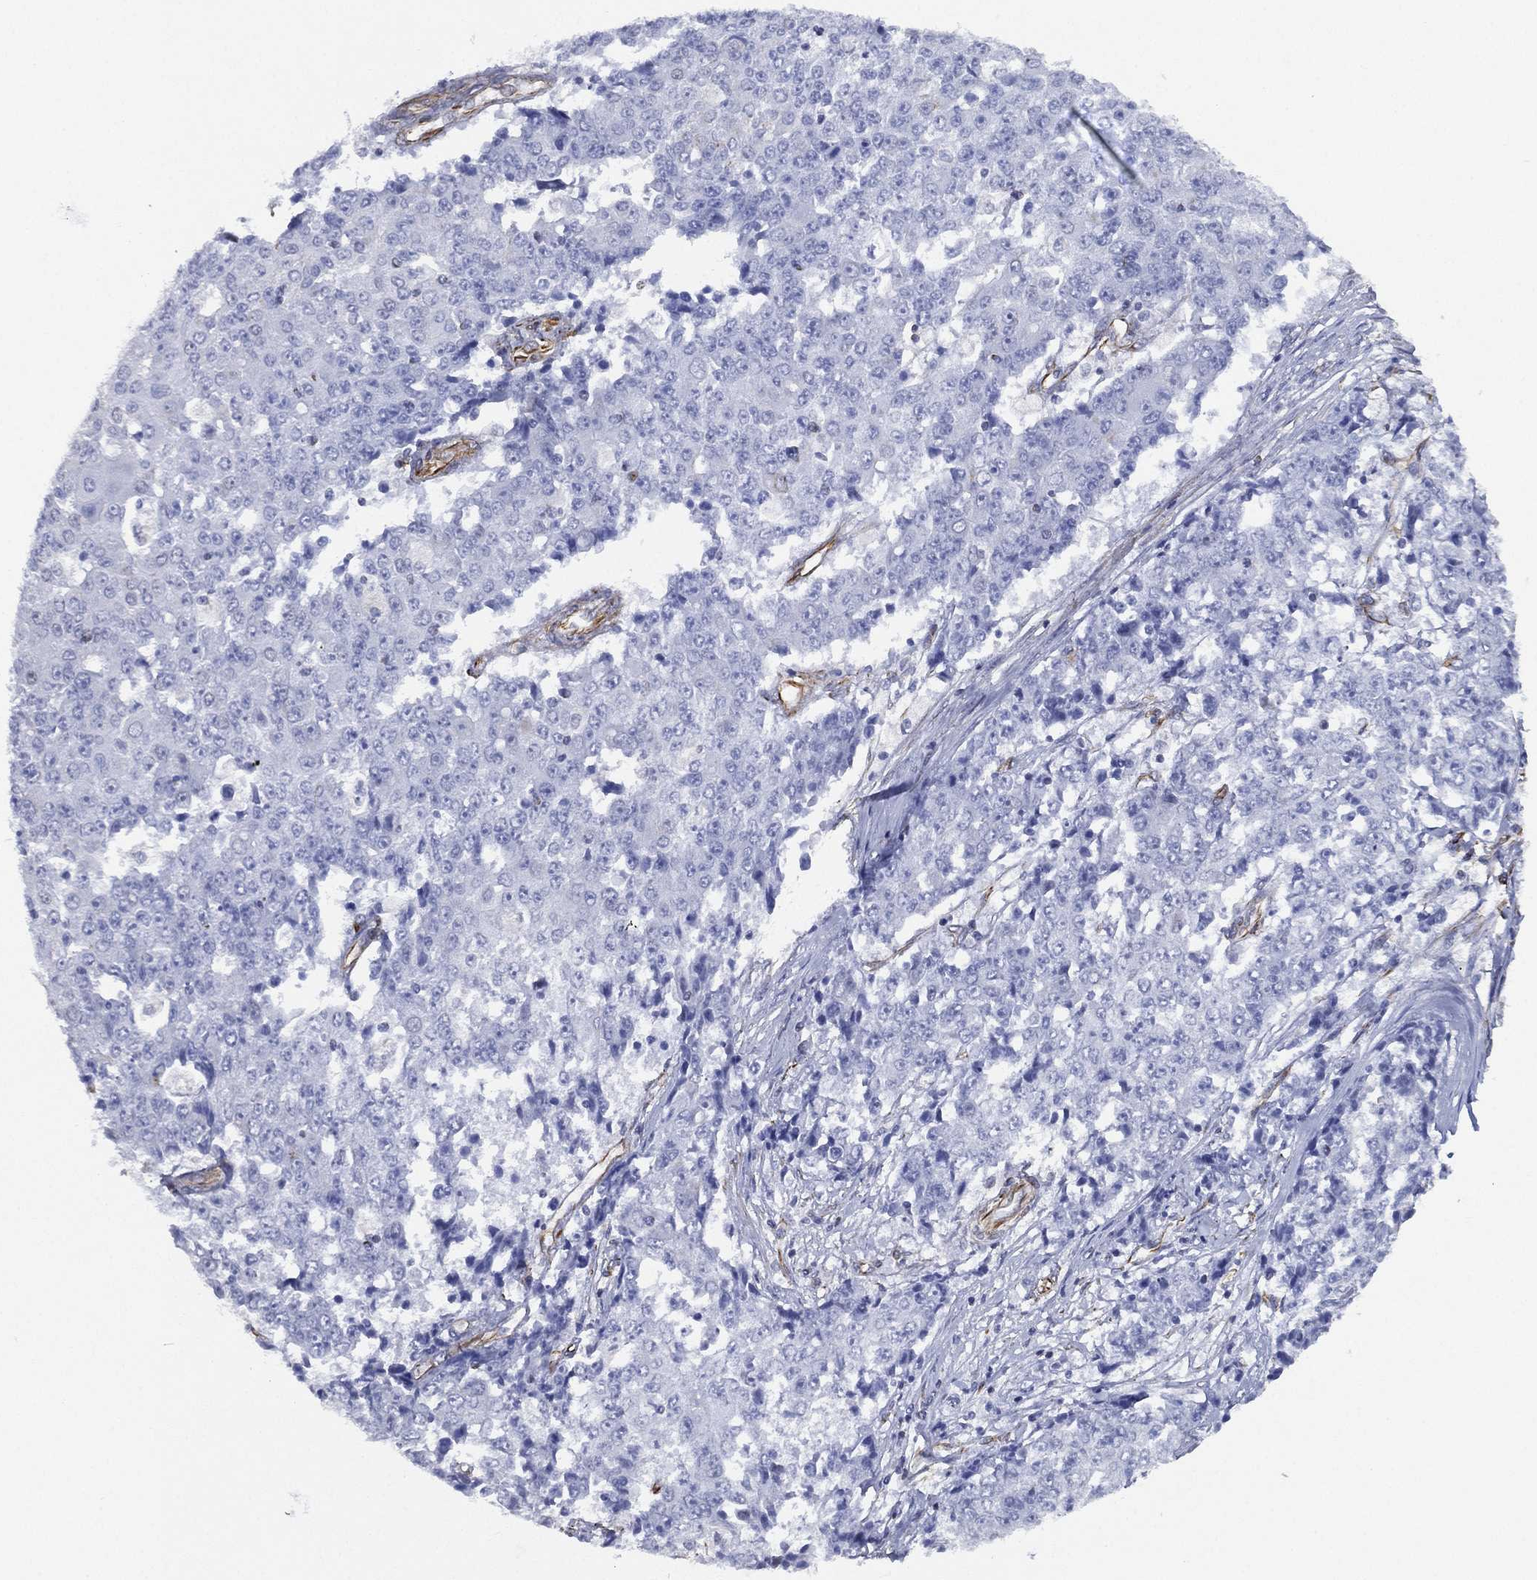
{"staining": {"intensity": "negative", "quantity": "none", "location": "none"}, "tissue": "ovarian cancer", "cell_type": "Tumor cells", "image_type": "cancer", "snomed": [{"axis": "morphology", "description": "Carcinoma, endometroid"}, {"axis": "topography", "description": "Ovary"}], "caption": "This is an immunohistochemistry photomicrograph of human ovarian cancer (endometroid carcinoma). There is no expression in tumor cells.", "gene": "MAS1", "patient": {"sex": "female", "age": 42}}